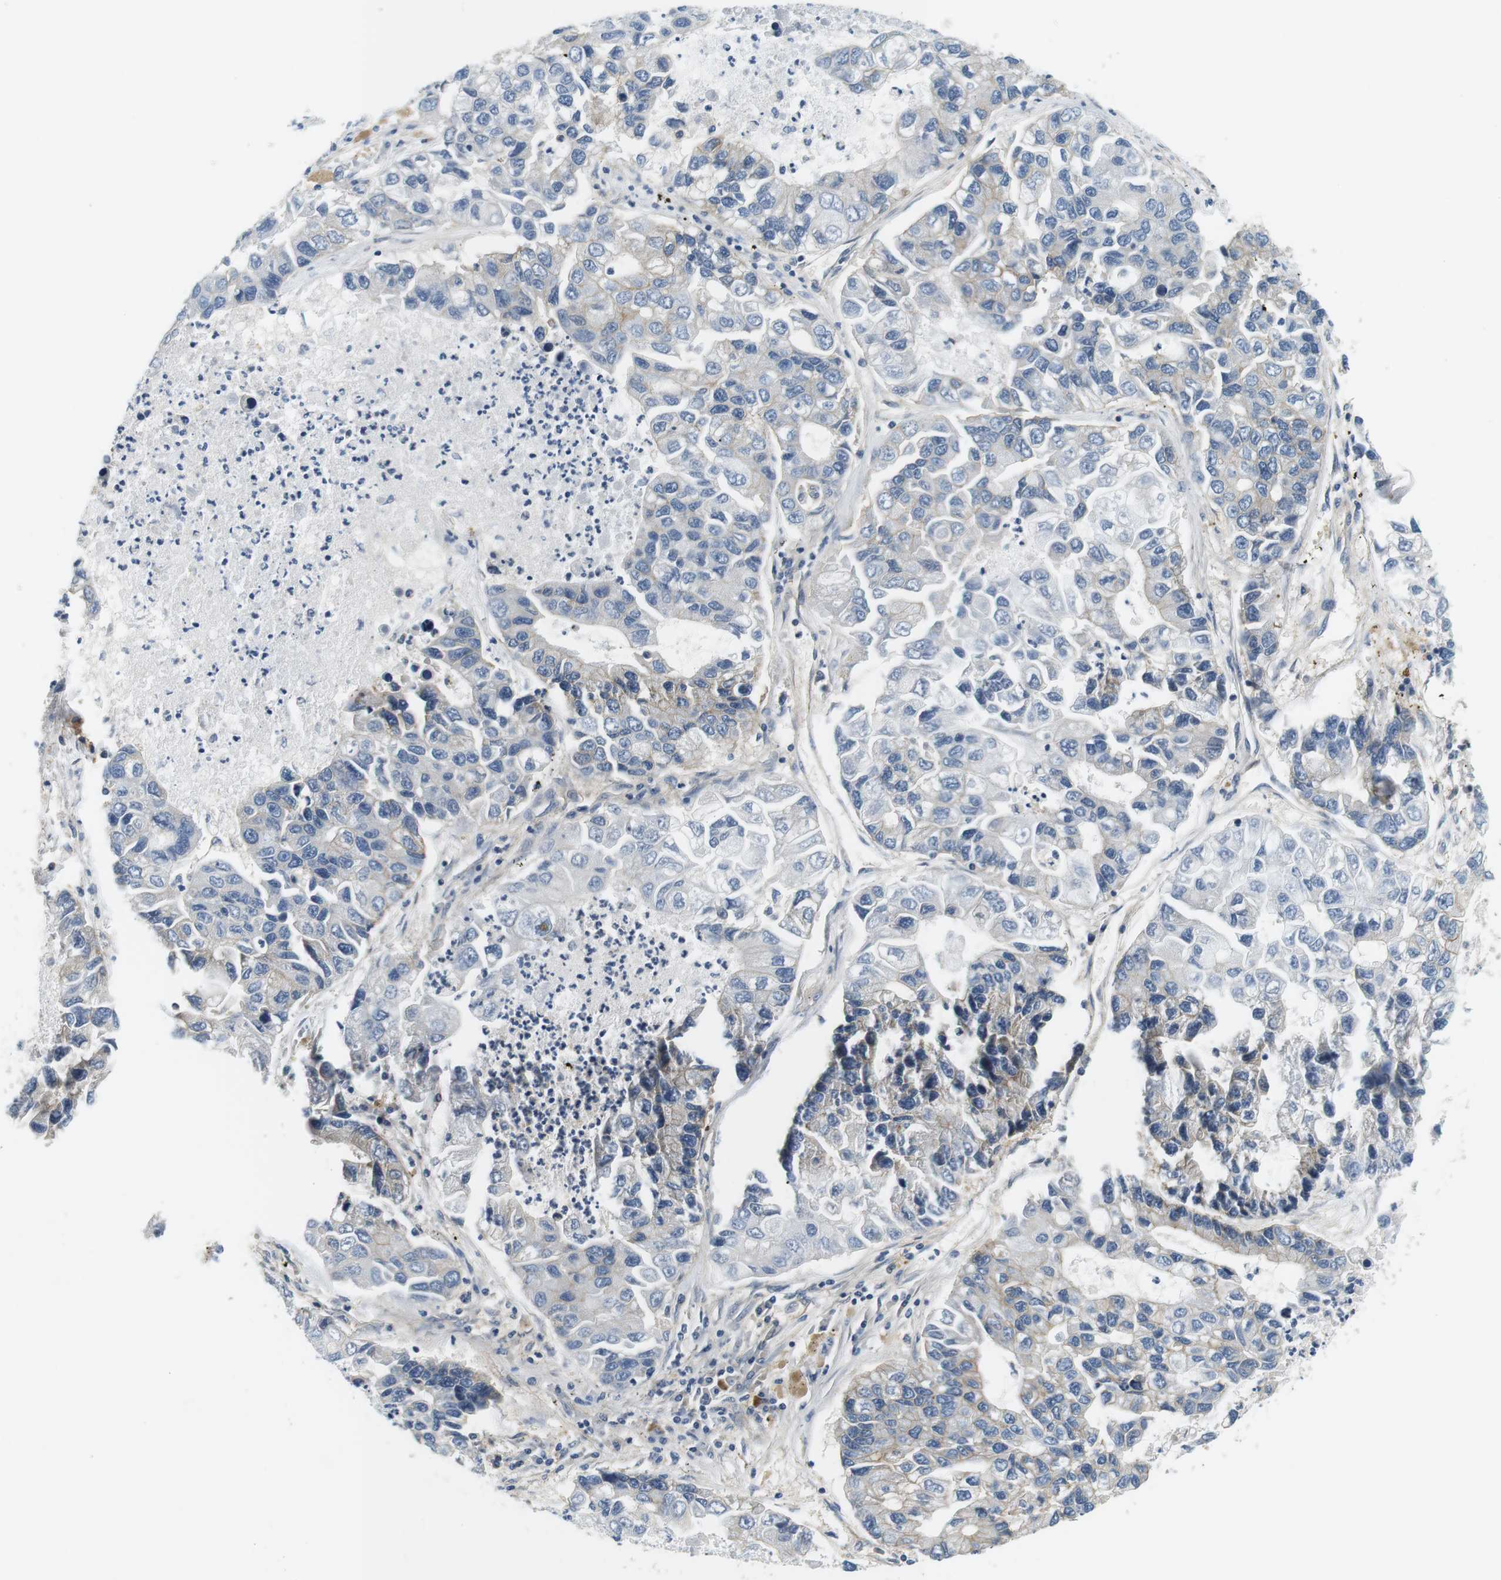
{"staining": {"intensity": "negative", "quantity": "none", "location": "none"}, "tissue": "lung cancer", "cell_type": "Tumor cells", "image_type": "cancer", "snomed": [{"axis": "morphology", "description": "Adenocarcinoma, NOS"}, {"axis": "topography", "description": "Lung"}], "caption": "DAB (3,3'-diaminobenzidine) immunohistochemical staining of adenocarcinoma (lung) reveals no significant staining in tumor cells.", "gene": "SLC30A1", "patient": {"sex": "female", "age": 51}}